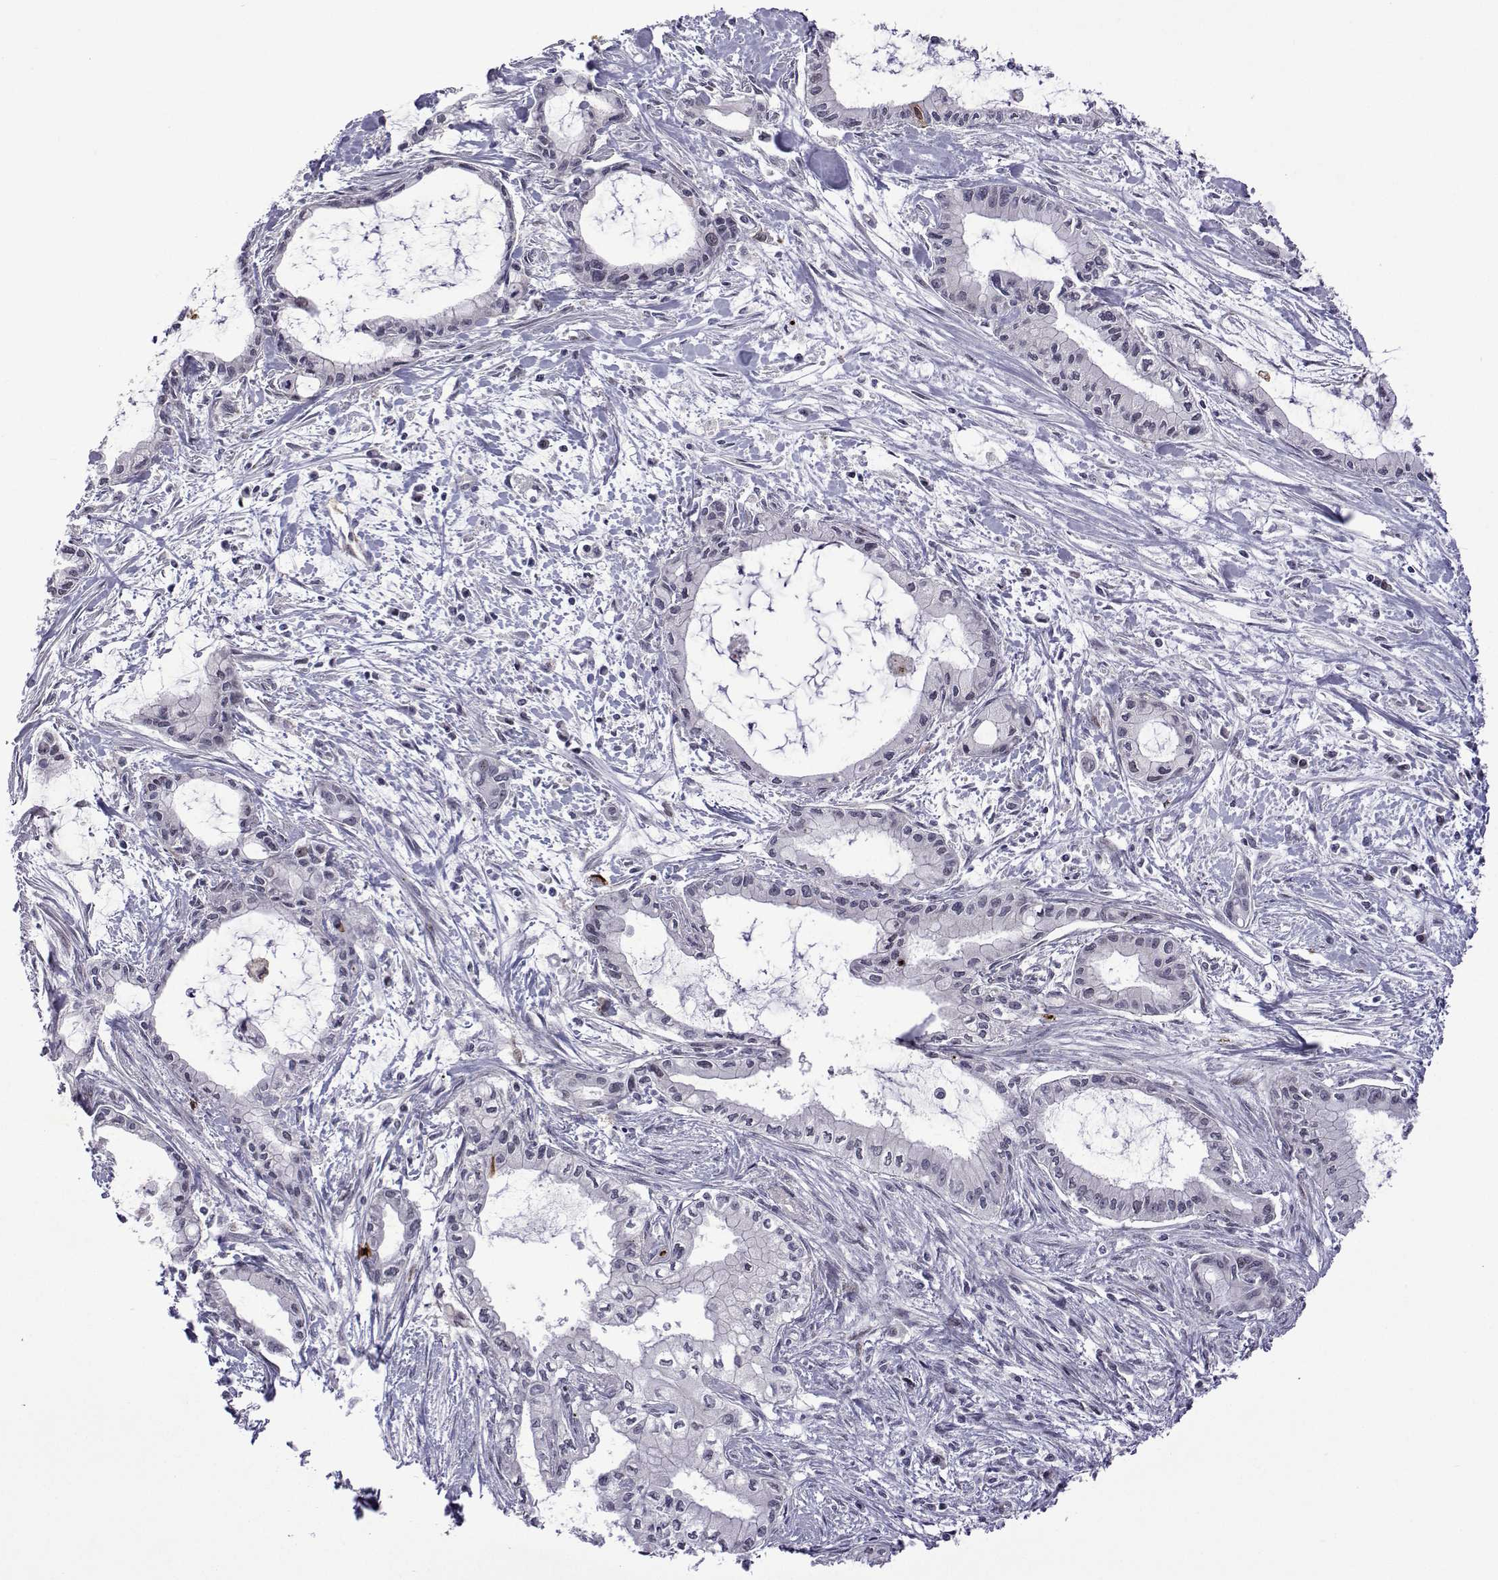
{"staining": {"intensity": "negative", "quantity": "none", "location": "none"}, "tissue": "pancreatic cancer", "cell_type": "Tumor cells", "image_type": "cancer", "snomed": [{"axis": "morphology", "description": "Adenocarcinoma, NOS"}, {"axis": "topography", "description": "Pancreas"}], "caption": "The micrograph shows no significant expression in tumor cells of pancreatic cancer.", "gene": "EFCAB3", "patient": {"sex": "male", "age": 48}}